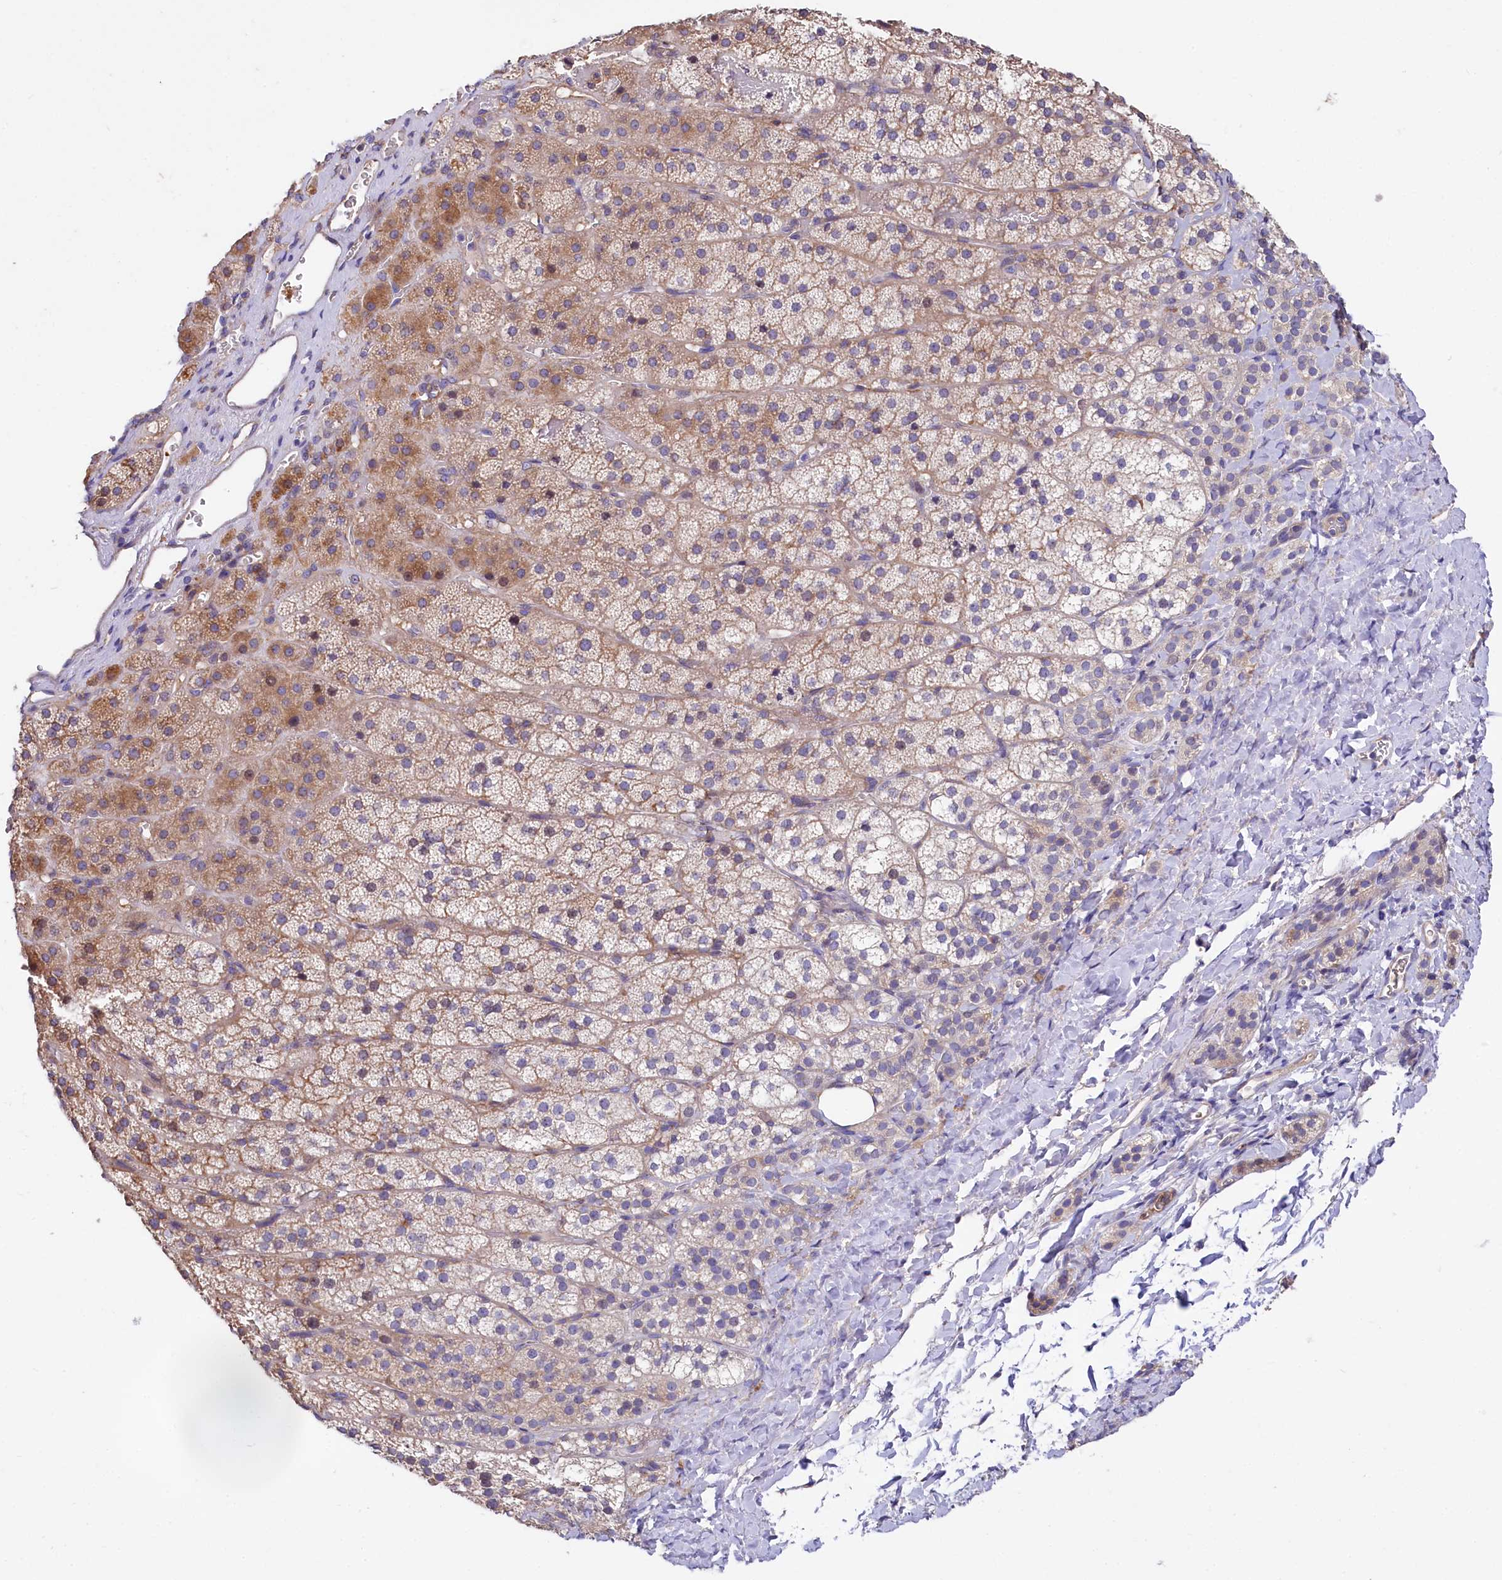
{"staining": {"intensity": "moderate", "quantity": "25%-75%", "location": "cytoplasmic/membranous"}, "tissue": "adrenal gland", "cell_type": "Glandular cells", "image_type": "normal", "snomed": [{"axis": "morphology", "description": "Normal tissue, NOS"}, {"axis": "topography", "description": "Adrenal gland"}], "caption": "IHC (DAB) staining of benign human adrenal gland shows moderate cytoplasmic/membranous protein staining in approximately 25%-75% of glandular cells. (DAB (3,3'-diaminobenzidine) = brown stain, brightfield microscopy at high magnification).", "gene": "RPUSD3", "patient": {"sex": "female", "age": 44}}